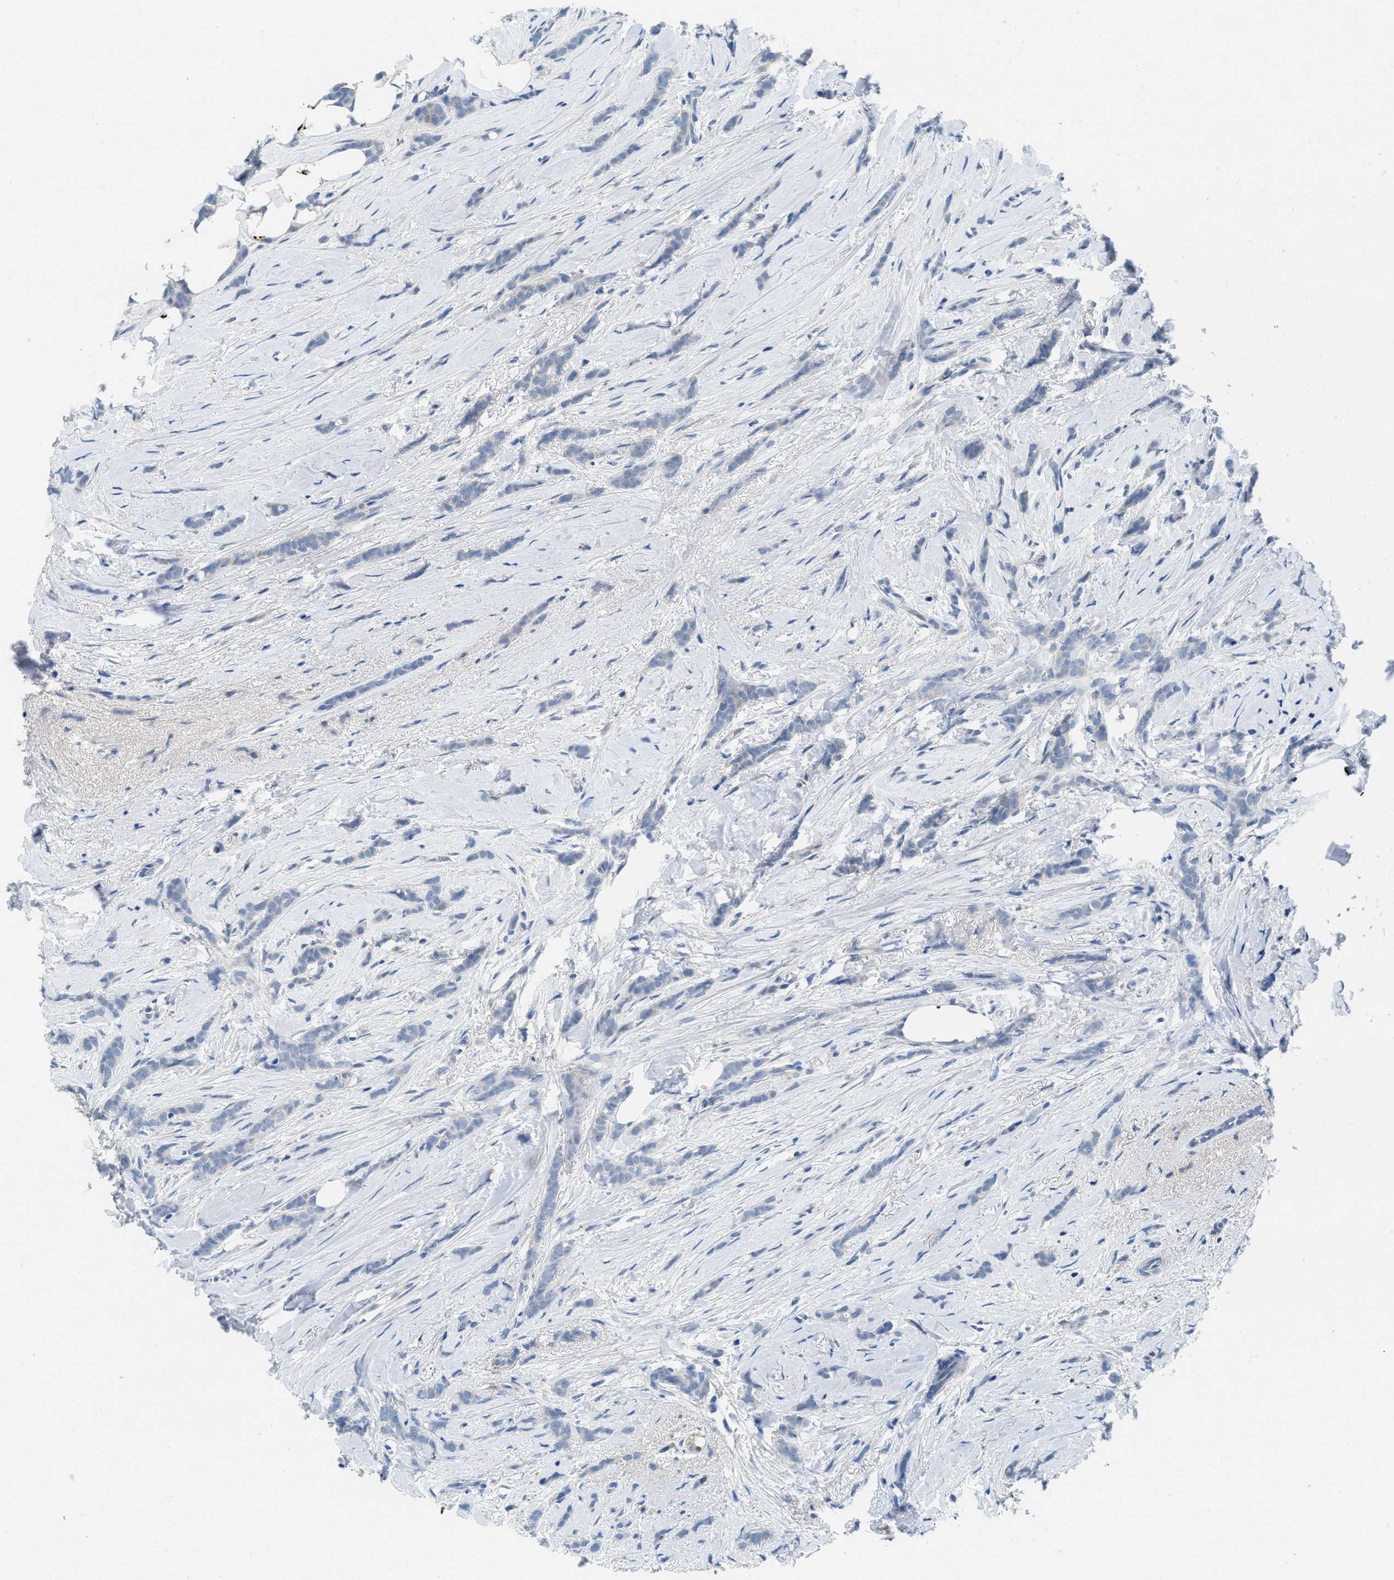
{"staining": {"intensity": "negative", "quantity": "none", "location": "none"}, "tissue": "breast cancer", "cell_type": "Tumor cells", "image_type": "cancer", "snomed": [{"axis": "morphology", "description": "Lobular carcinoma, in situ"}, {"axis": "morphology", "description": "Lobular carcinoma"}, {"axis": "topography", "description": "Breast"}], "caption": "High magnification brightfield microscopy of breast lobular carcinoma in situ stained with DAB (brown) and counterstained with hematoxylin (blue): tumor cells show no significant positivity.", "gene": "TSPAN3", "patient": {"sex": "female", "age": 41}}